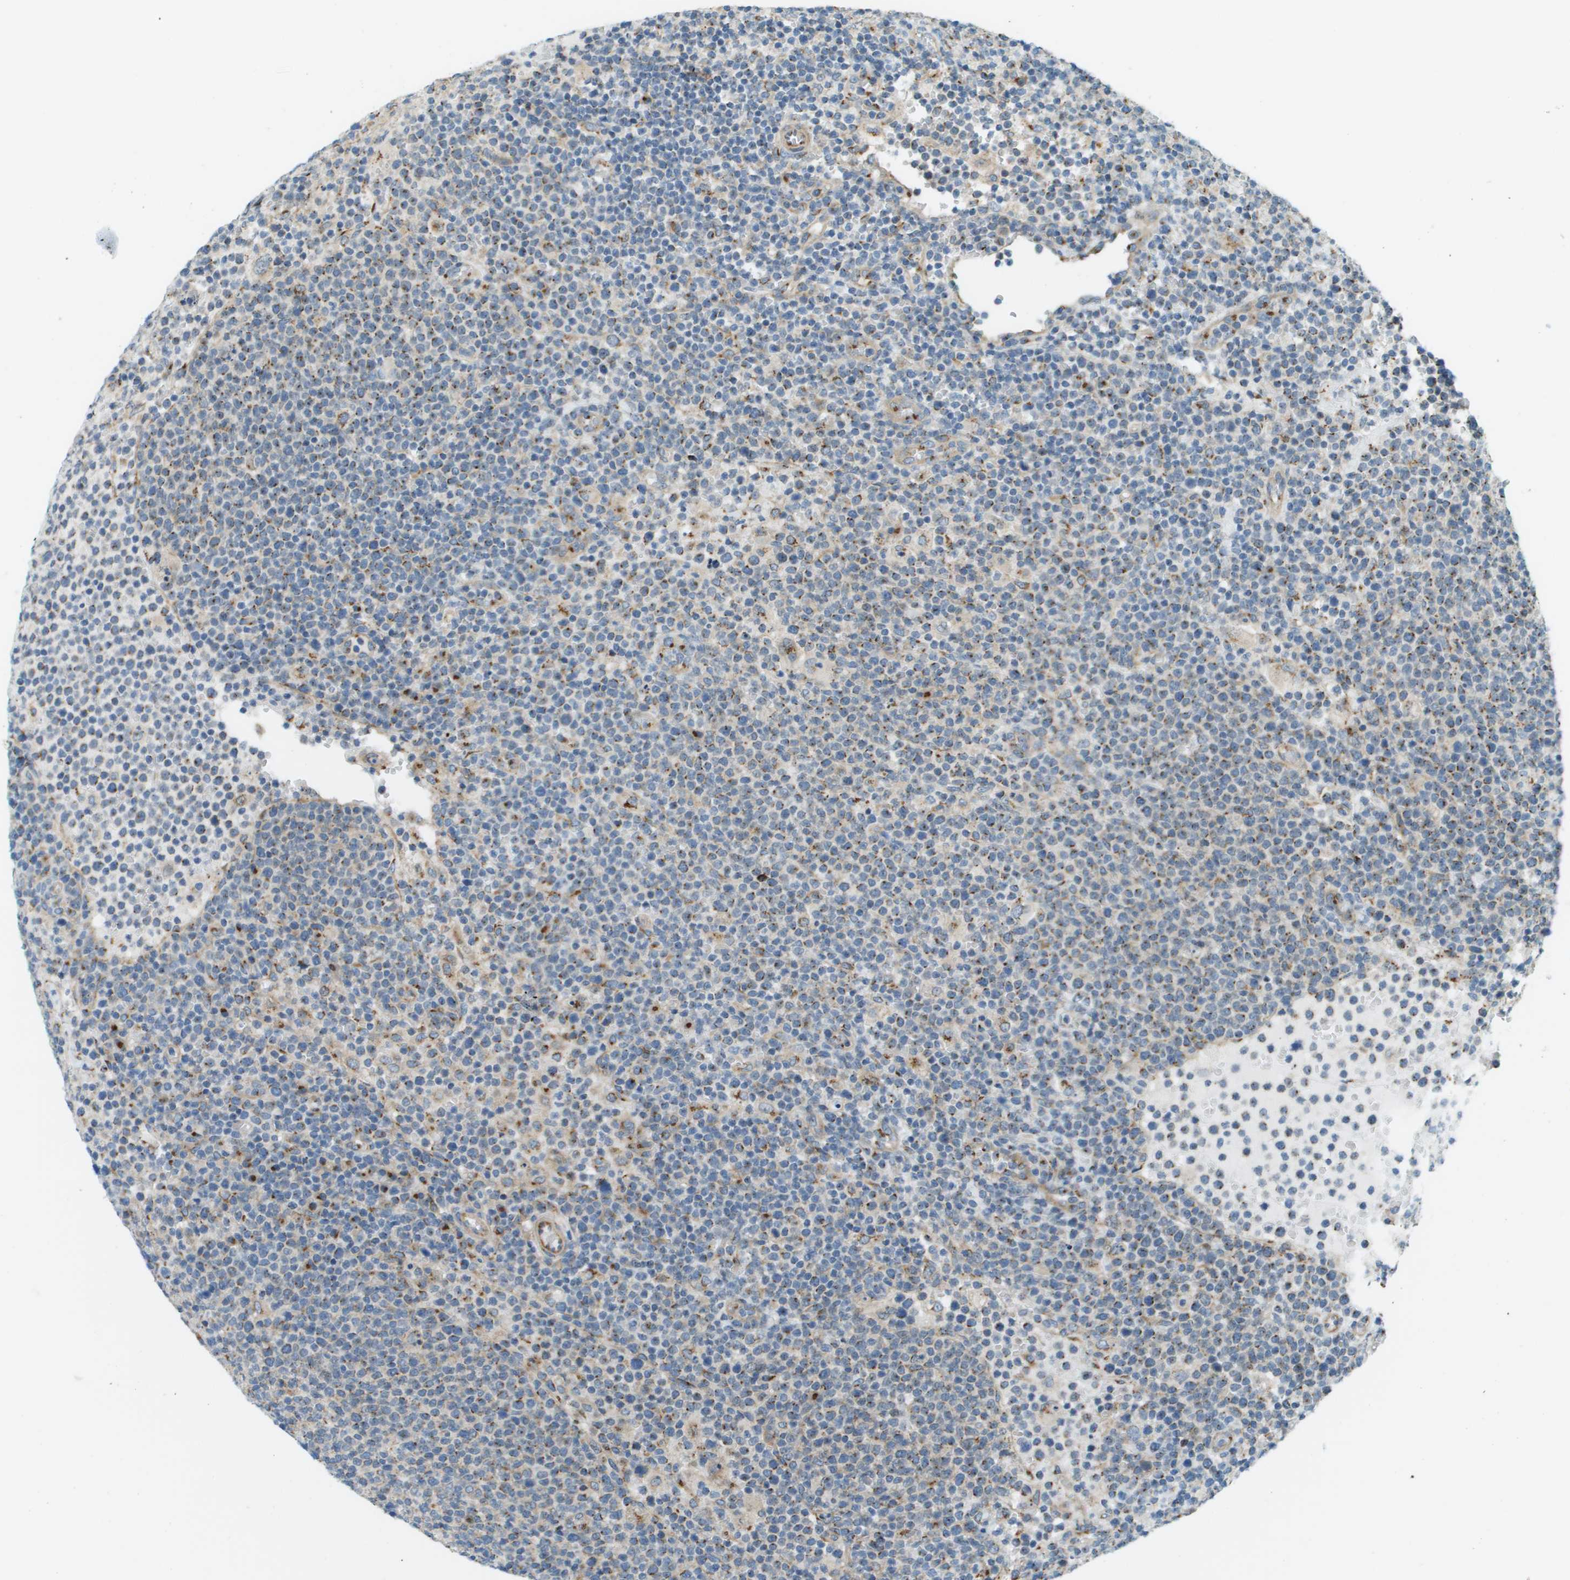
{"staining": {"intensity": "moderate", "quantity": ">75%", "location": "cytoplasmic/membranous"}, "tissue": "lymphoma", "cell_type": "Tumor cells", "image_type": "cancer", "snomed": [{"axis": "morphology", "description": "Malignant lymphoma, non-Hodgkin's type, High grade"}, {"axis": "topography", "description": "Lymph node"}], "caption": "Malignant lymphoma, non-Hodgkin's type (high-grade) tissue shows moderate cytoplasmic/membranous expression in approximately >75% of tumor cells The staining is performed using DAB brown chromogen to label protein expression. The nuclei are counter-stained blue using hematoxylin.", "gene": "ACBD3", "patient": {"sex": "male", "age": 61}}